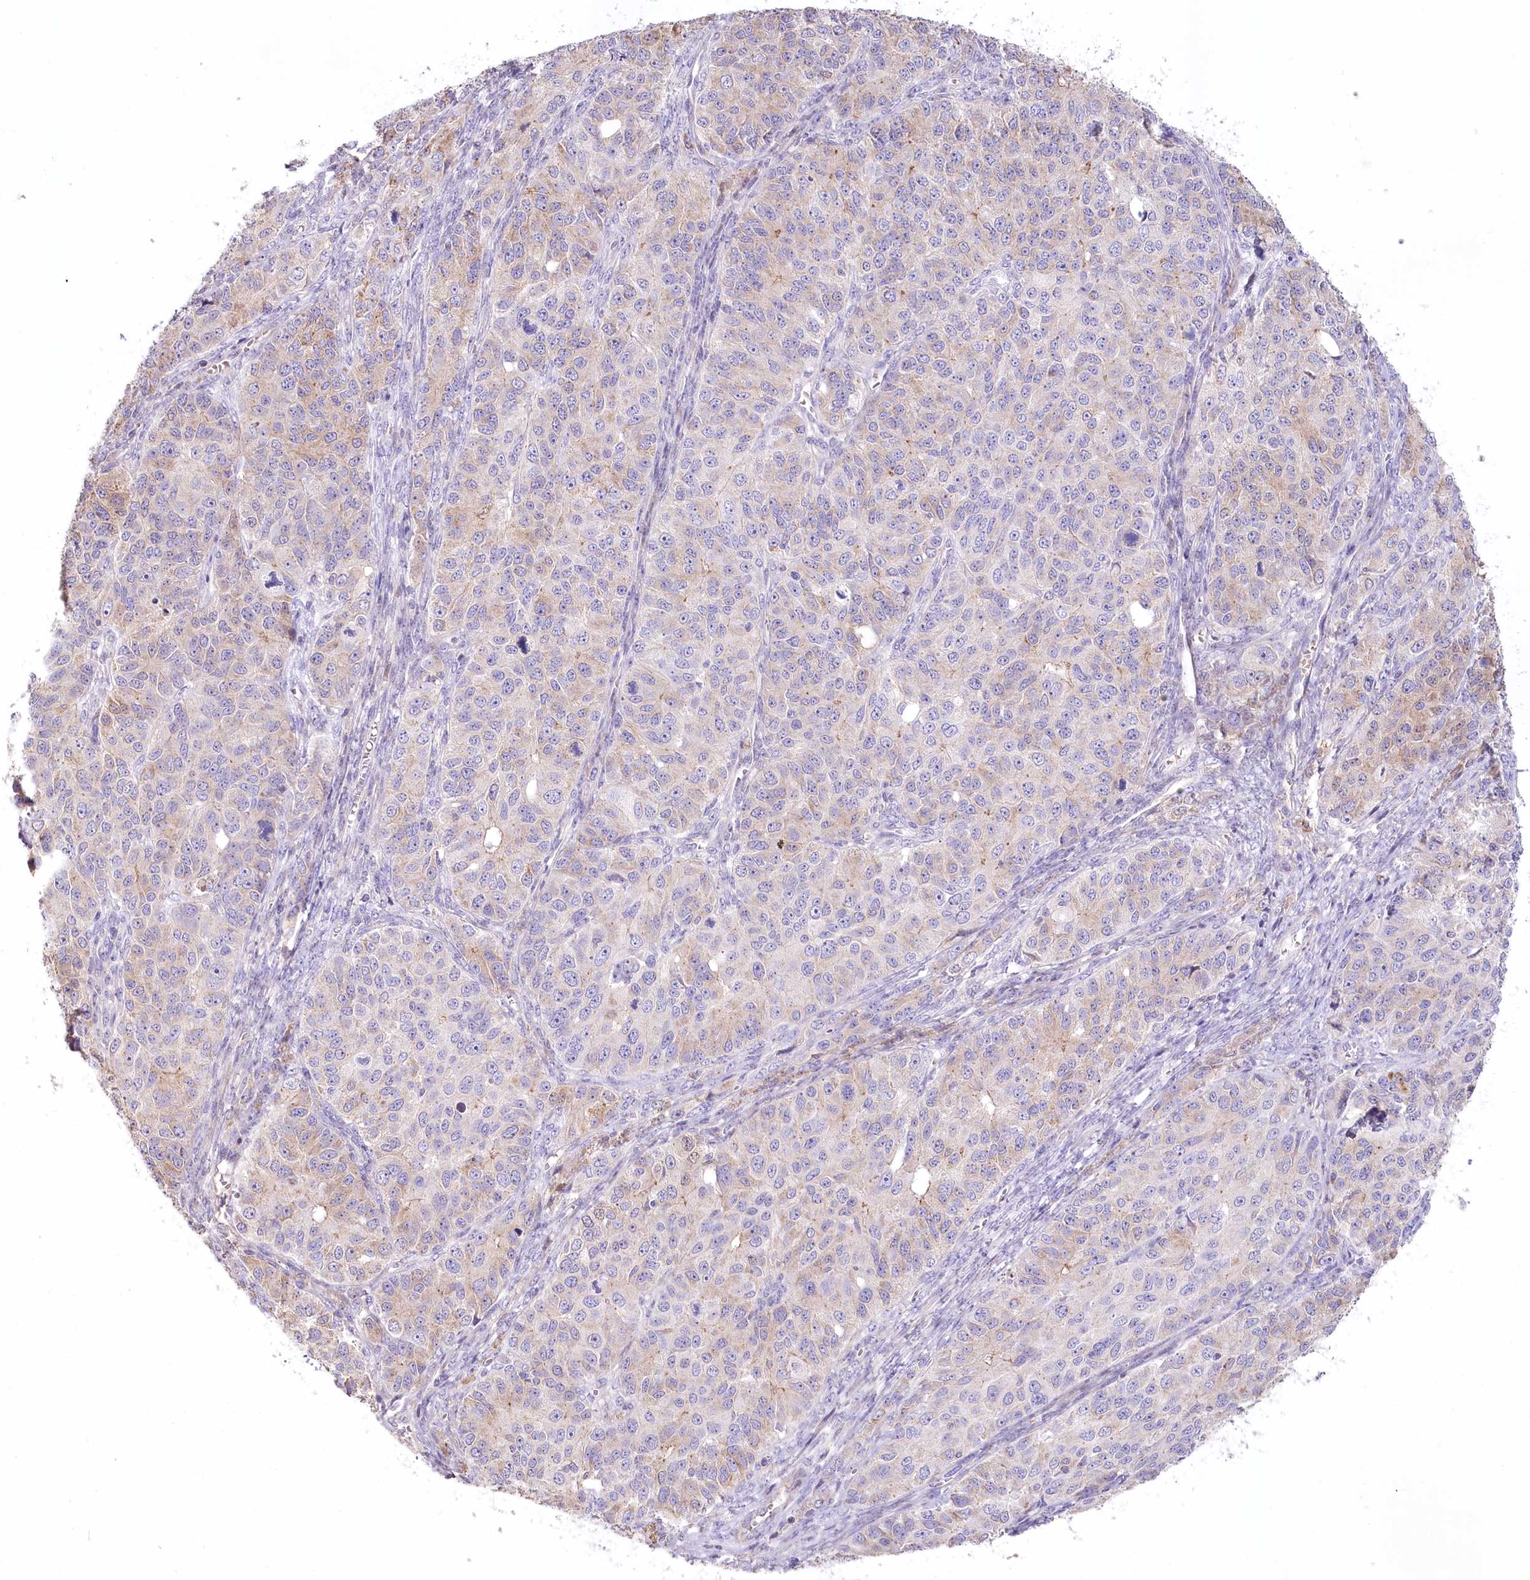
{"staining": {"intensity": "weak", "quantity": "<25%", "location": "cytoplasmic/membranous"}, "tissue": "ovarian cancer", "cell_type": "Tumor cells", "image_type": "cancer", "snomed": [{"axis": "morphology", "description": "Carcinoma, endometroid"}, {"axis": "topography", "description": "Ovary"}], "caption": "This is an IHC micrograph of human ovarian endometroid carcinoma. There is no staining in tumor cells.", "gene": "SLC6A11", "patient": {"sex": "female", "age": 51}}